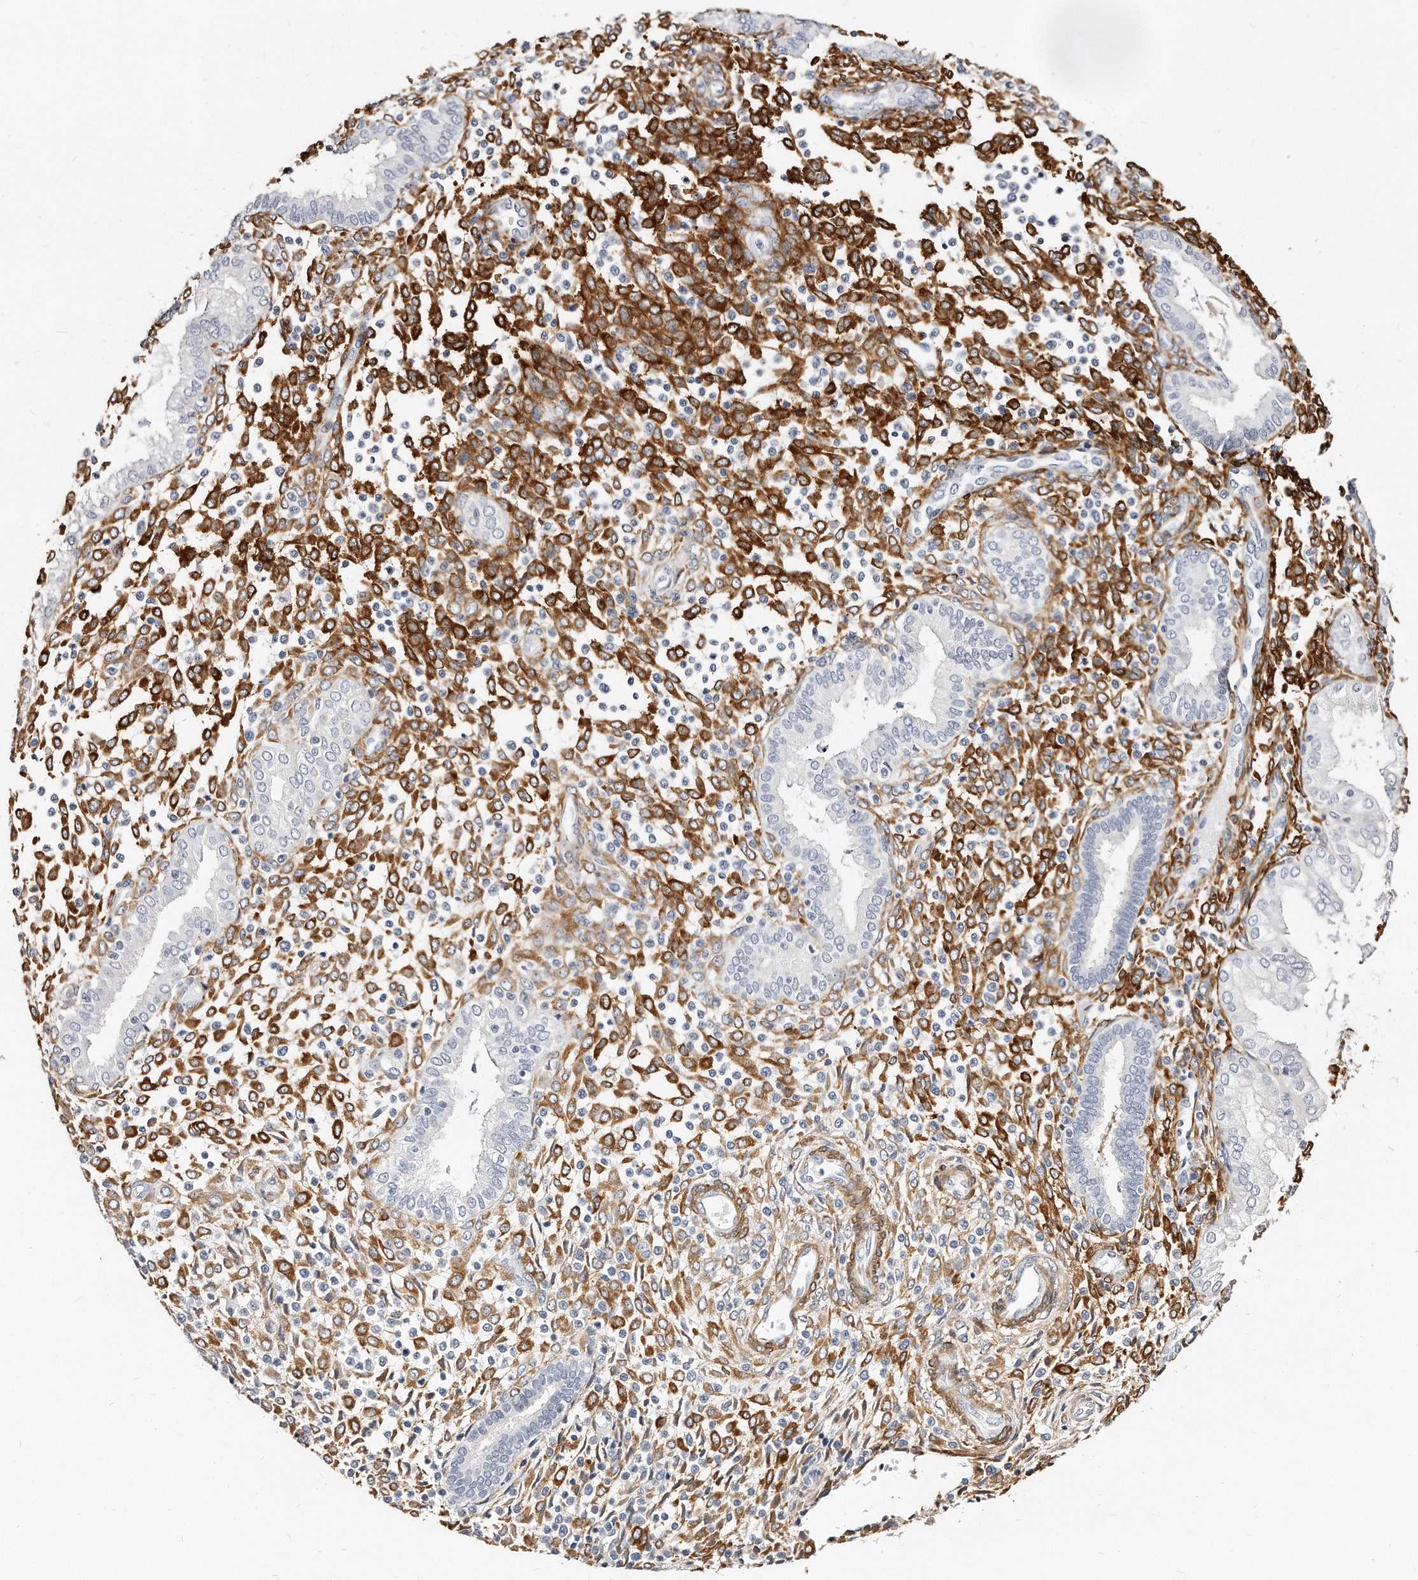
{"staining": {"intensity": "strong", "quantity": "<25%", "location": "cytoplasmic/membranous"}, "tissue": "endometrium", "cell_type": "Cells in endometrial stroma", "image_type": "normal", "snomed": [{"axis": "morphology", "description": "Normal tissue, NOS"}, {"axis": "topography", "description": "Endometrium"}], "caption": "Immunohistochemistry (IHC) image of benign human endometrium stained for a protein (brown), which demonstrates medium levels of strong cytoplasmic/membranous expression in about <25% of cells in endometrial stroma.", "gene": "LMOD1", "patient": {"sex": "female", "age": 53}}